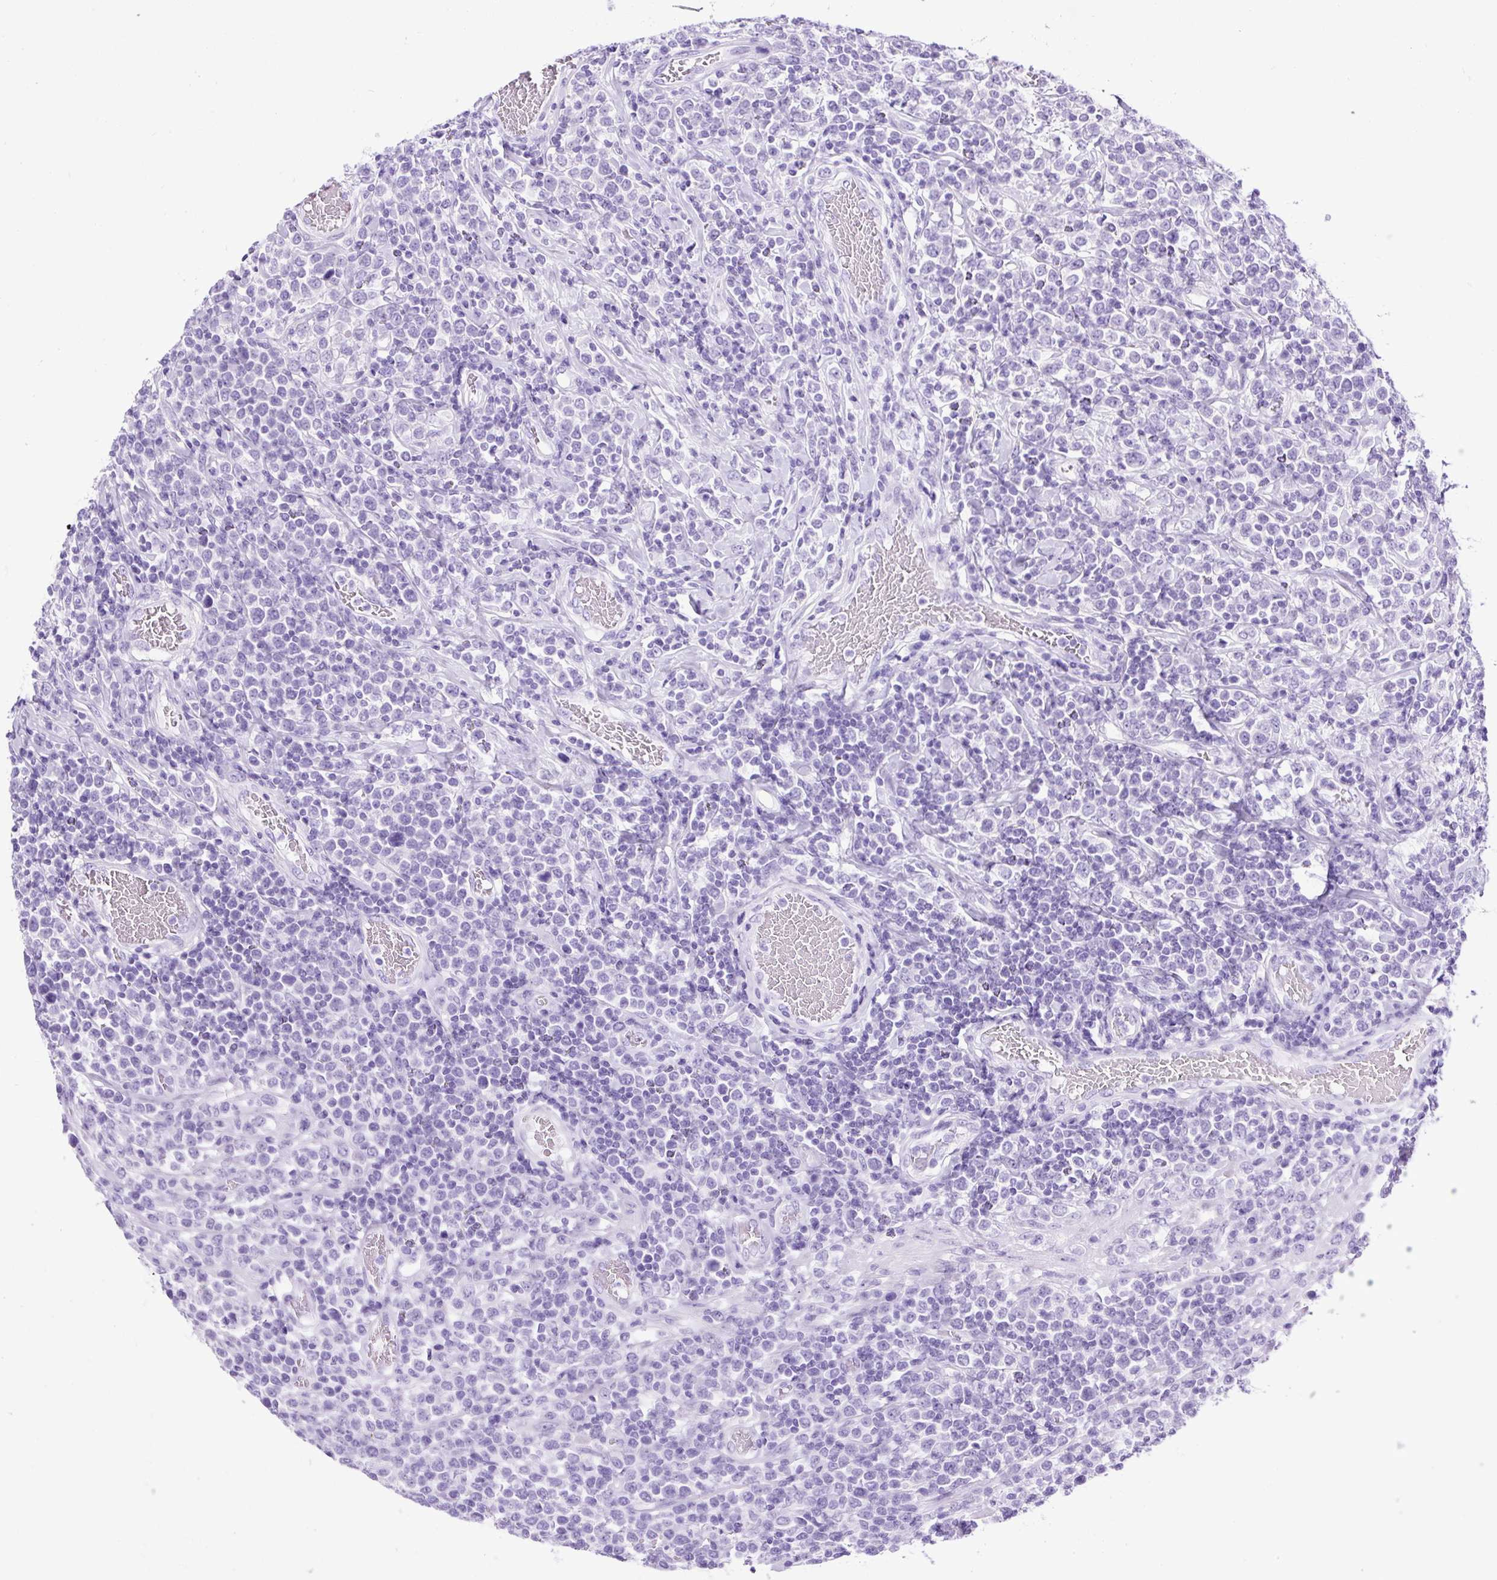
{"staining": {"intensity": "negative", "quantity": "none", "location": "none"}, "tissue": "lymphoma", "cell_type": "Tumor cells", "image_type": "cancer", "snomed": [{"axis": "morphology", "description": "Malignant lymphoma, non-Hodgkin's type, High grade"}, {"axis": "topography", "description": "Soft tissue"}], "caption": "Tumor cells are negative for brown protein staining in lymphoma.", "gene": "PDIA2", "patient": {"sex": "female", "age": 56}}